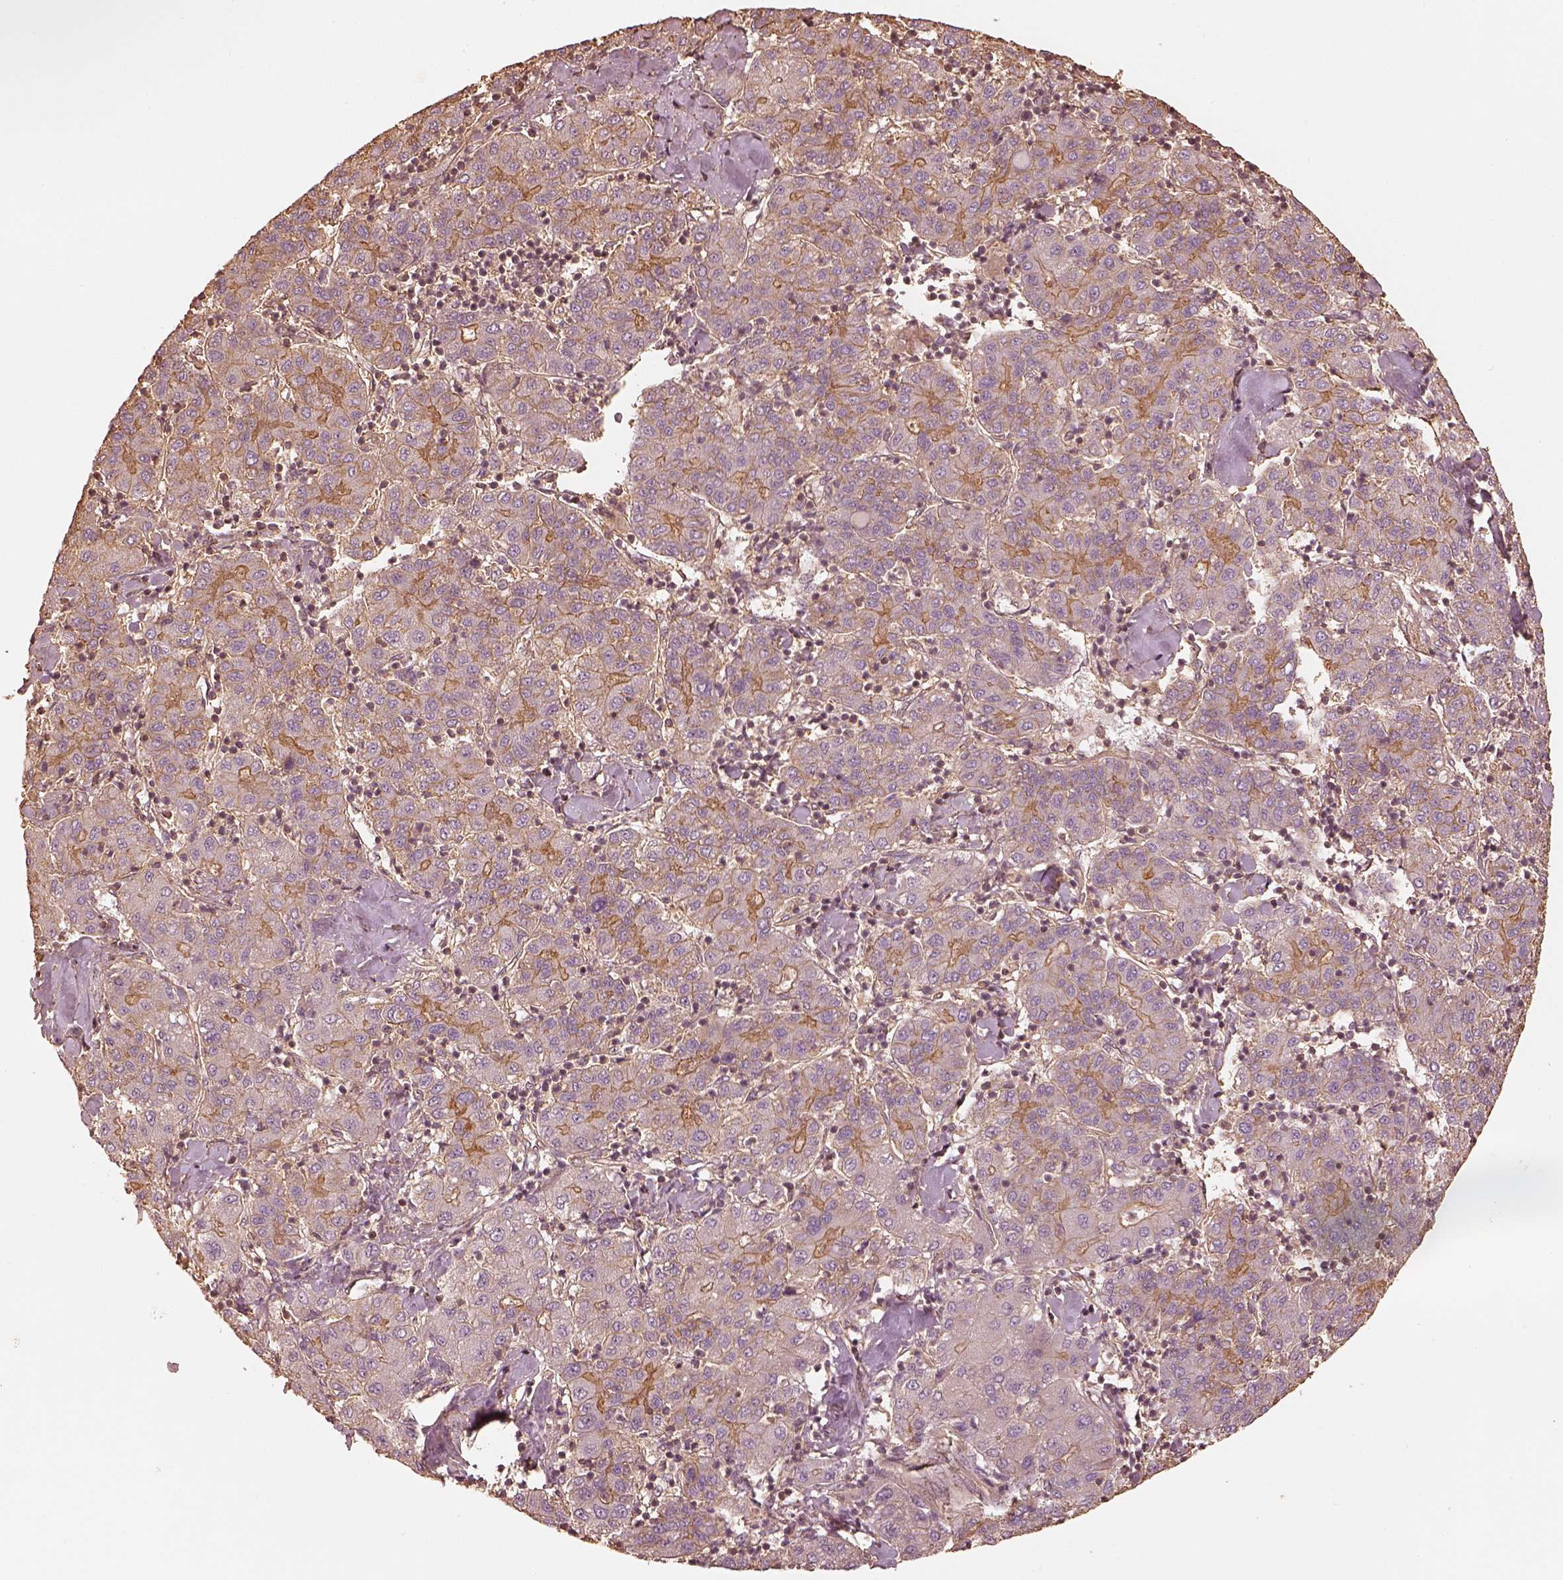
{"staining": {"intensity": "strong", "quantity": "<25%", "location": "cytoplasmic/membranous"}, "tissue": "liver cancer", "cell_type": "Tumor cells", "image_type": "cancer", "snomed": [{"axis": "morphology", "description": "Carcinoma, Hepatocellular, NOS"}, {"axis": "topography", "description": "Liver"}], "caption": "A high-resolution micrograph shows IHC staining of liver cancer, which shows strong cytoplasmic/membranous positivity in about <25% of tumor cells. (brown staining indicates protein expression, while blue staining denotes nuclei).", "gene": "WDR7", "patient": {"sex": "male", "age": 65}}